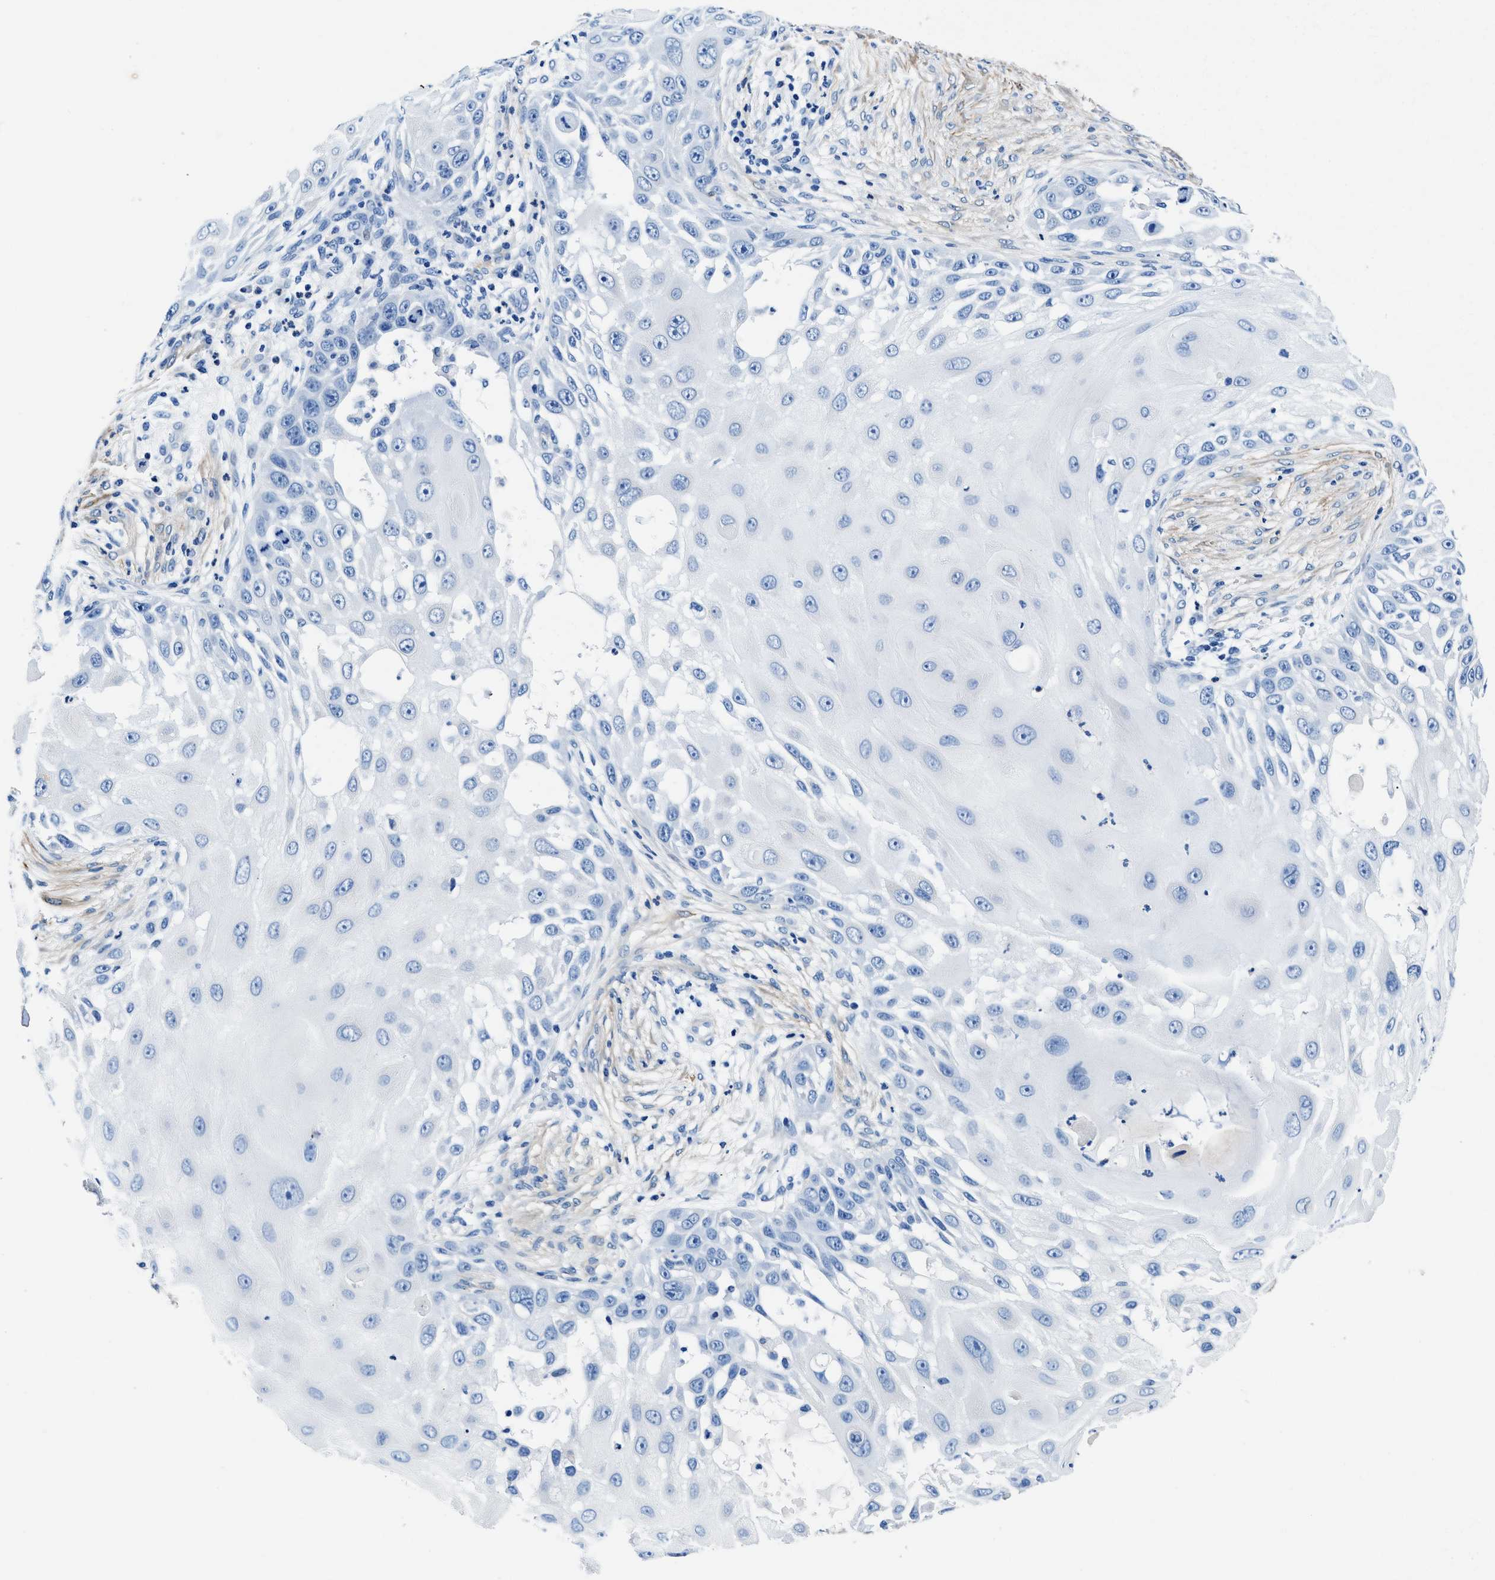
{"staining": {"intensity": "negative", "quantity": "none", "location": "none"}, "tissue": "skin cancer", "cell_type": "Tumor cells", "image_type": "cancer", "snomed": [{"axis": "morphology", "description": "Squamous cell carcinoma, NOS"}, {"axis": "topography", "description": "Skin"}], "caption": "Immunohistochemical staining of skin squamous cell carcinoma reveals no significant positivity in tumor cells.", "gene": "TEX261", "patient": {"sex": "female", "age": 44}}